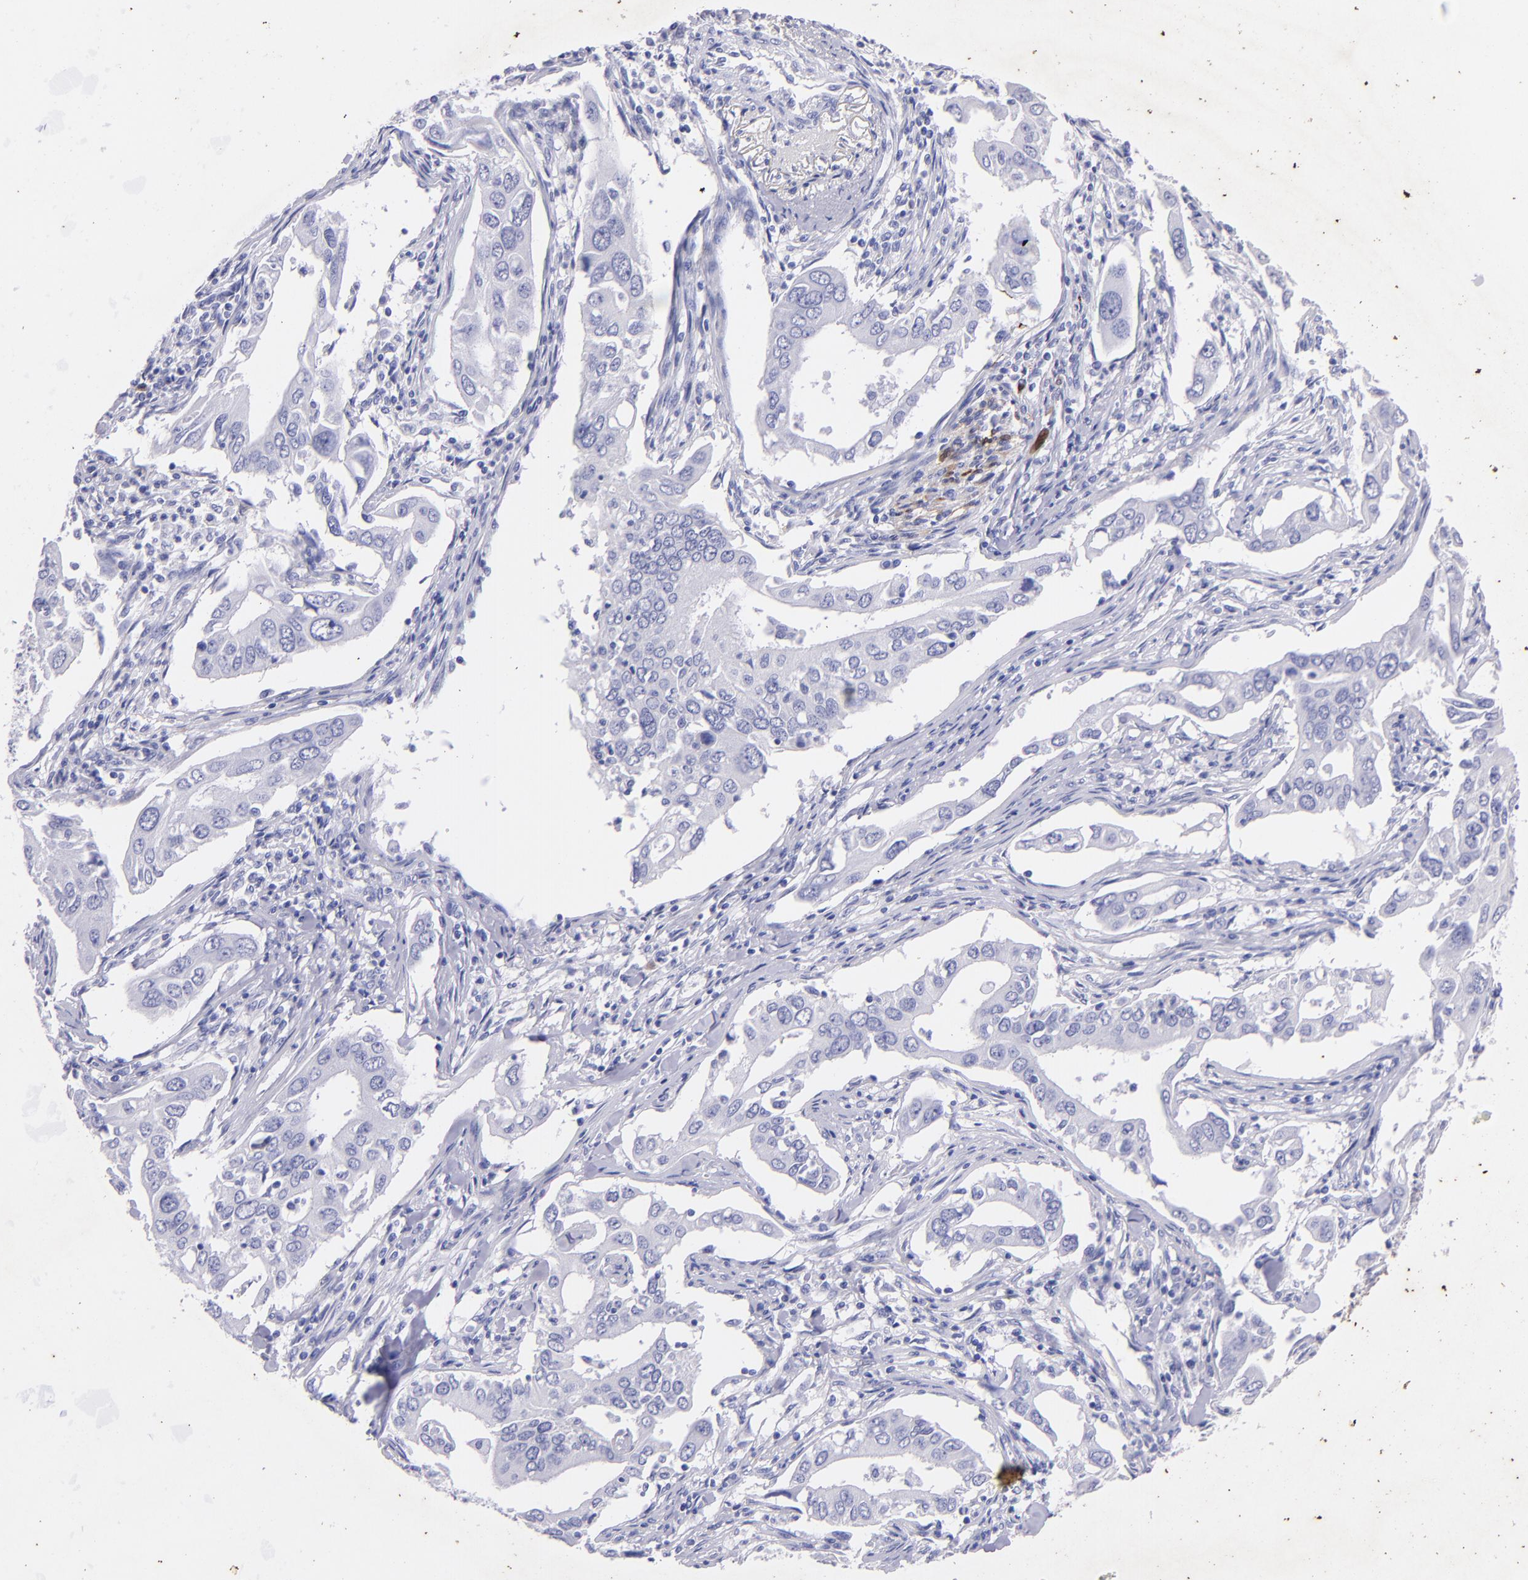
{"staining": {"intensity": "negative", "quantity": "none", "location": "none"}, "tissue": "lung cancer", "cell_type": "Tumor cells", "image_type": "cancer", "snomed": [{"axis": "morphology", "description": "Adenocarcinoma, NOS"}, {"axis": "topography", "description": "Lung"}], "caption": "This is a photomicrograph of immunohistochemistry staining of lung adenocarcinoma, which shows no expression in tumor cells.", "gene": "UCHL1", "patient": {"sex": "male", "age": 48}}